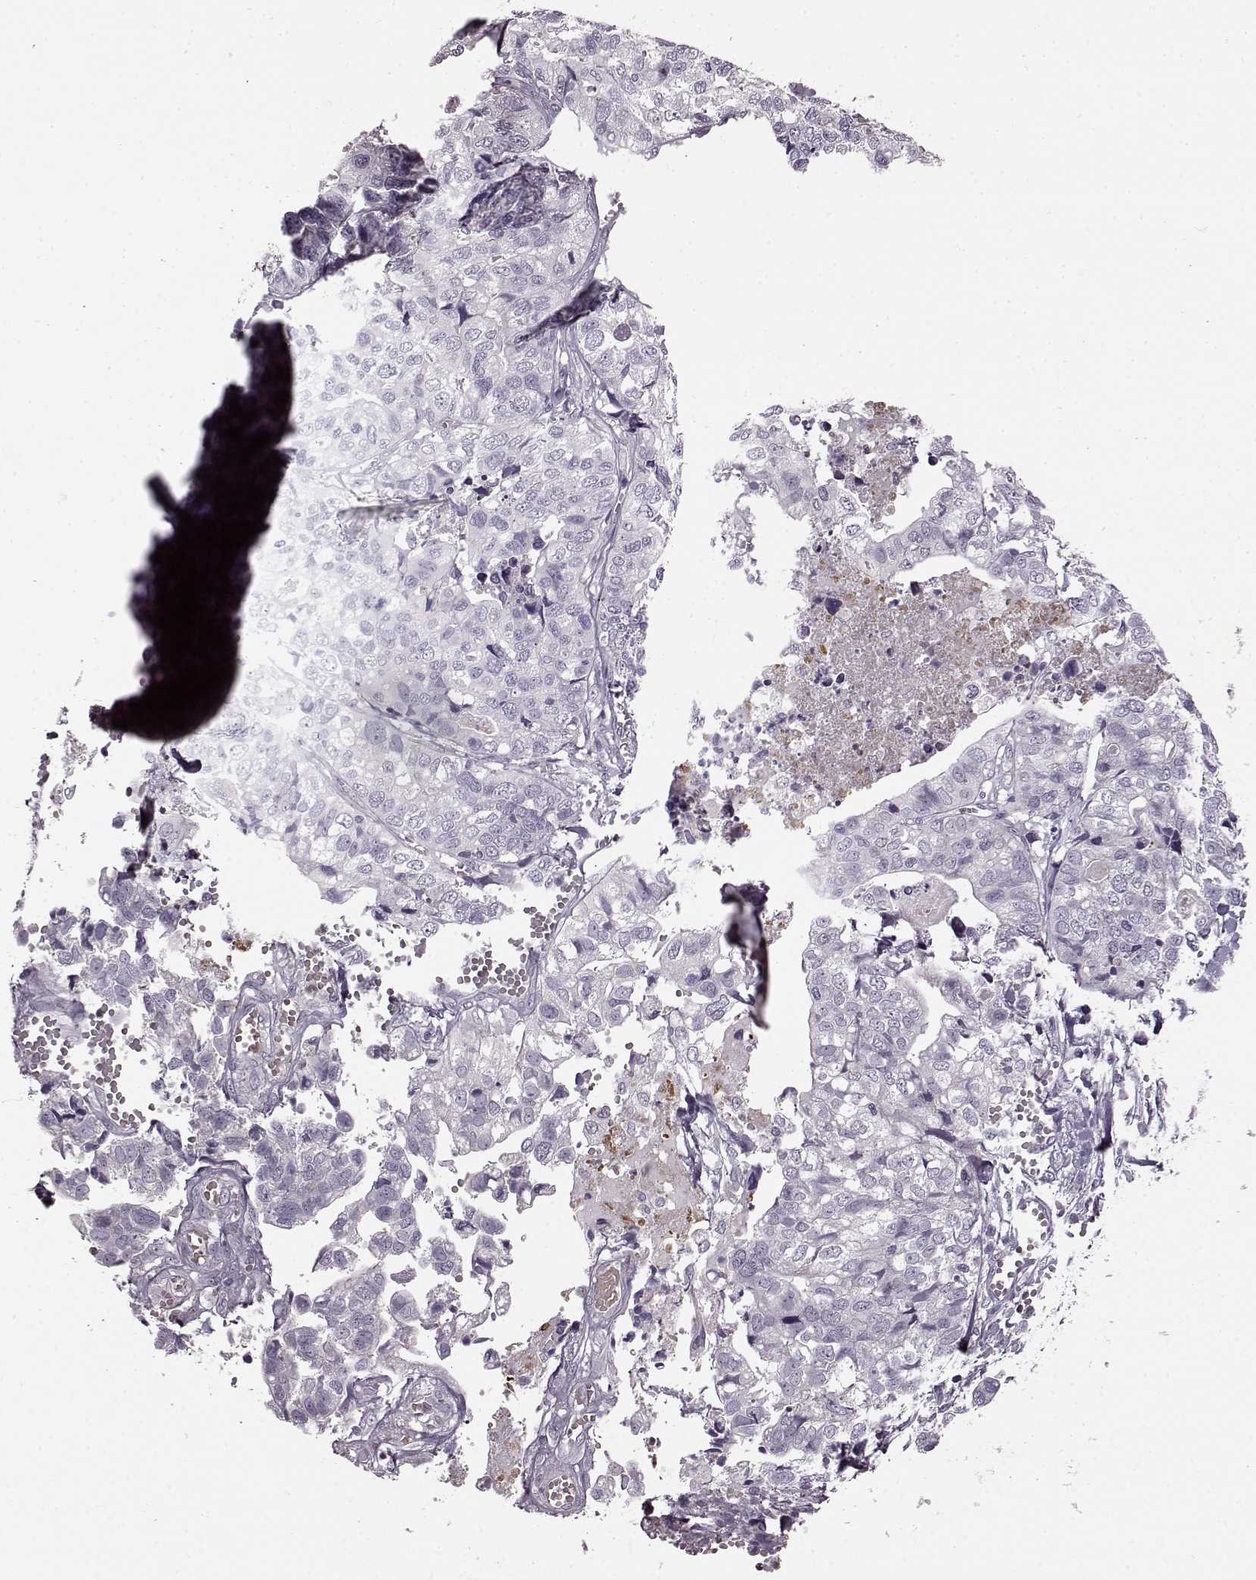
{"staining": {"intensity": "negative", "quantity": "none", "location": "none"}, "tissue": "stomach cancer", "cell_type": "Tumor cells", "image_type": "cancer", "snomed": [{"axis": "morphology", "description": "Adenocarcinoma, NOS"}, {"axis": "topography", "description": "Stomach, upper"}], "caption": "Immunohistochemical staining of adenocarcinoma (stomach) displays no significant staining in tumor cells.", "gene": "CNGA3", "patient": {"sex": "female", "age": 67}}